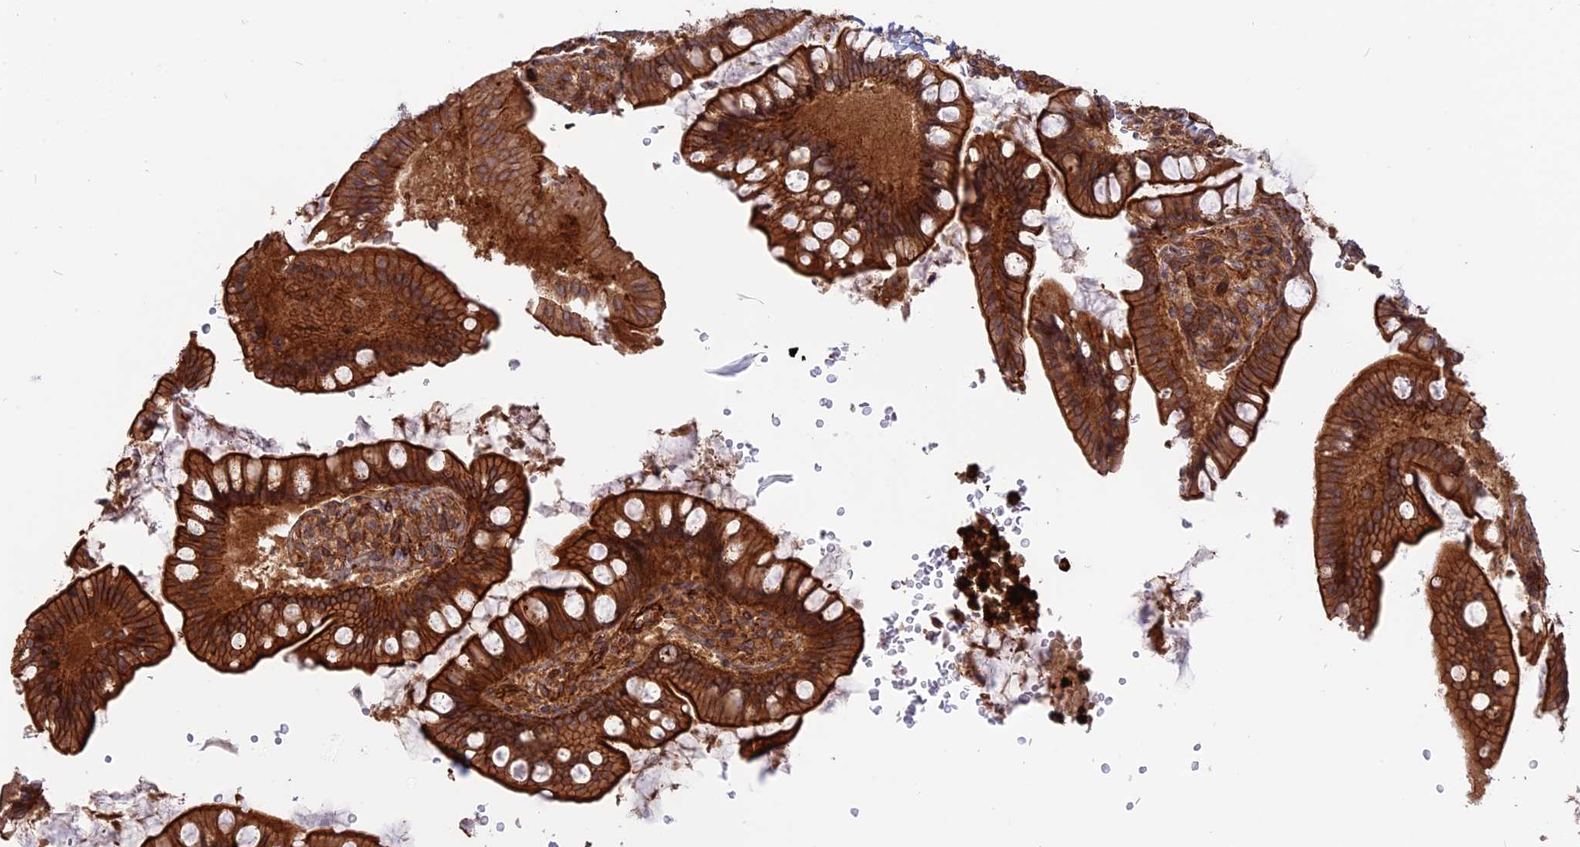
{"staining": {"intensity": "strong", "quantity": ">75%", "location": "cytoplasmic/membranous"}, "tissue": "small intestine", "cell_type": "Glandular cells", "image_type": "normal", "snomed": [{"axis": "morphology", "description": "Normal tissue, NOS"}, {"axis": "topography", "description": "Small intestine"}], "caption": "About >75% of glandular cells in benign small intestine display strong cytoplasmic/membranous protein staining as visualized by brown immunohistochemical staining.", "gene": "PHLDB3", "patient": {"sex": "male", "age": 7}}